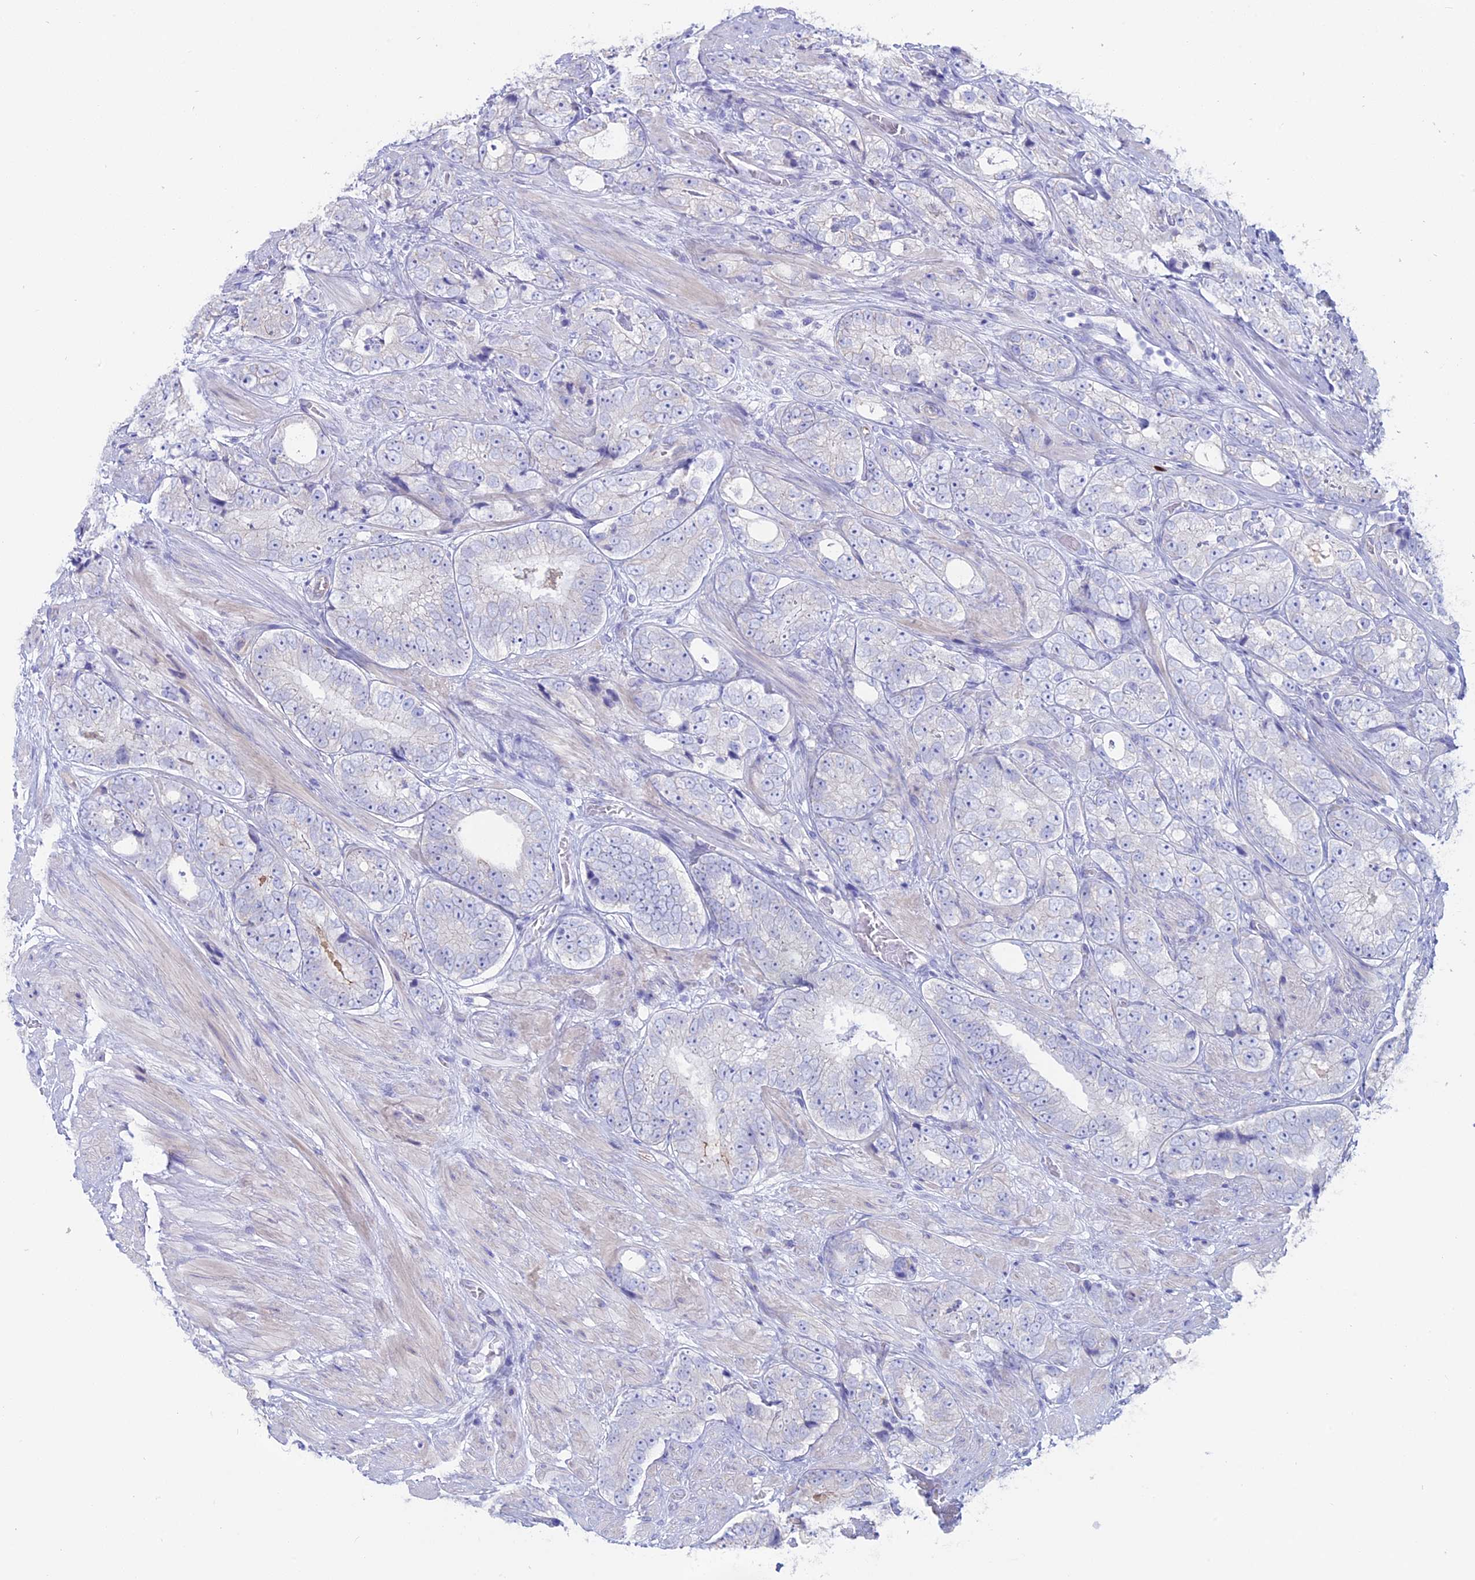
{"staining": {"intensity": "negative", "quantity": "none", "location": "none"}, "tissue": "prostate cancer", "cell_type": "Tumor cells", "image_type": "cancer", "snomed": [{"axis": "morphology", "description": "Adenocarcinoma, High grade"}, {"axis": "topography", "description": "Prostate"}], "caption": "This is an immunohistochemistry image of prostate cancer. There is no positivity in tumor cells.", "gene": "OR2AE1", "patient": {"sex": "male", "age": 56}}